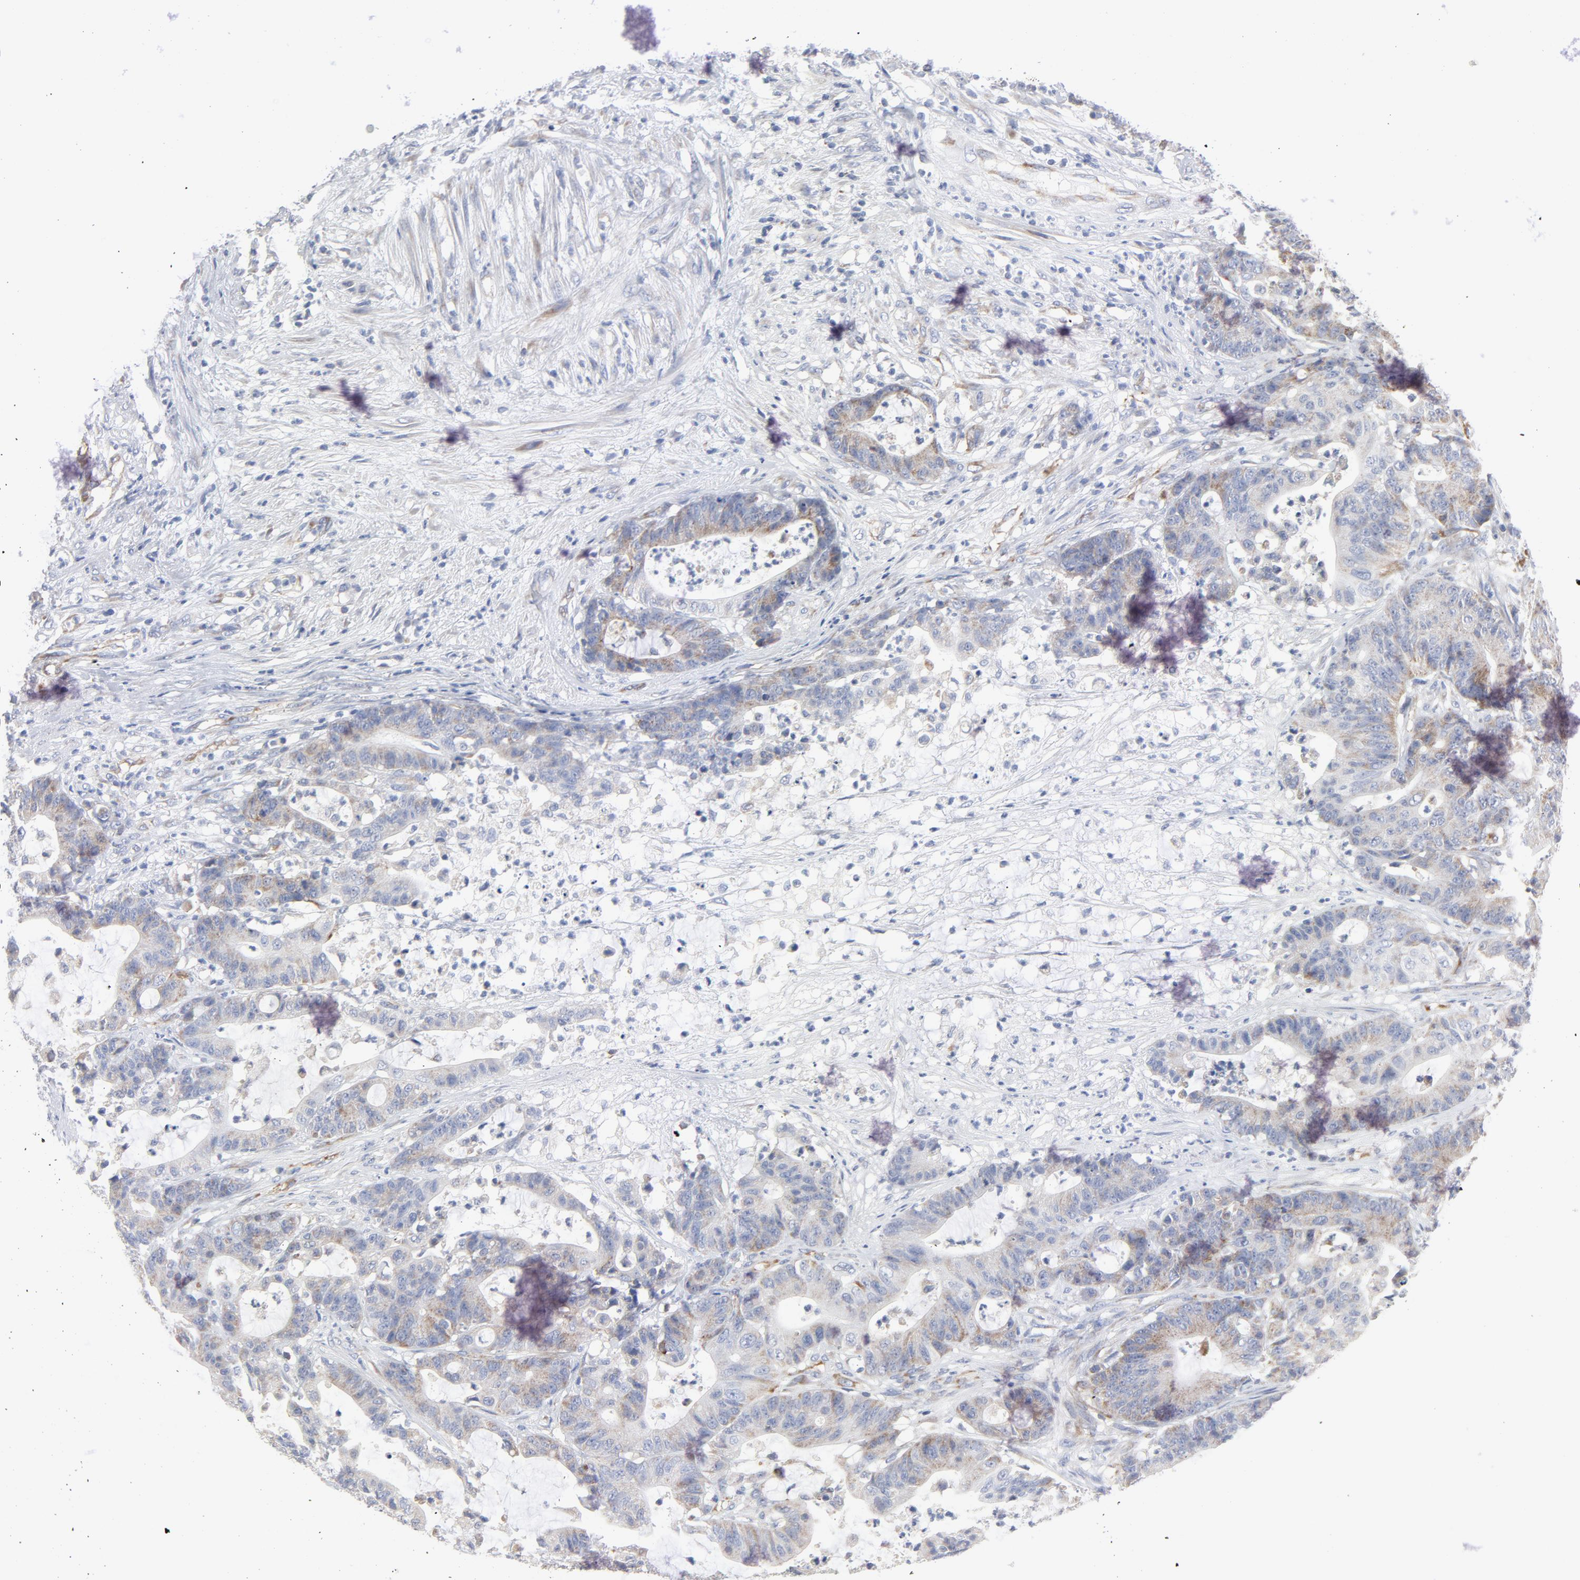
{"staining": {"intensity": "weak", "quantity": ">75%", "location": "cytoplasmic/membranous"}, "tissue": "colorectal cancer", "cell_type": "Tumor cells", "image_type": "cancer", "snomed": [{"axis": "morphology", "description": "Adenocarcinoma, NOS"}, {"axis": "topography", "description": "Colon"}], "caption": "The image shows immunohistochemical staining of adenocarcinoma (colorectal). There is weak cytoplasmic/membranous expression is identified in approximately >75% of tumor cells.", "gene": "OXA1L", "patient": {"sex": "female", "age": 84}}